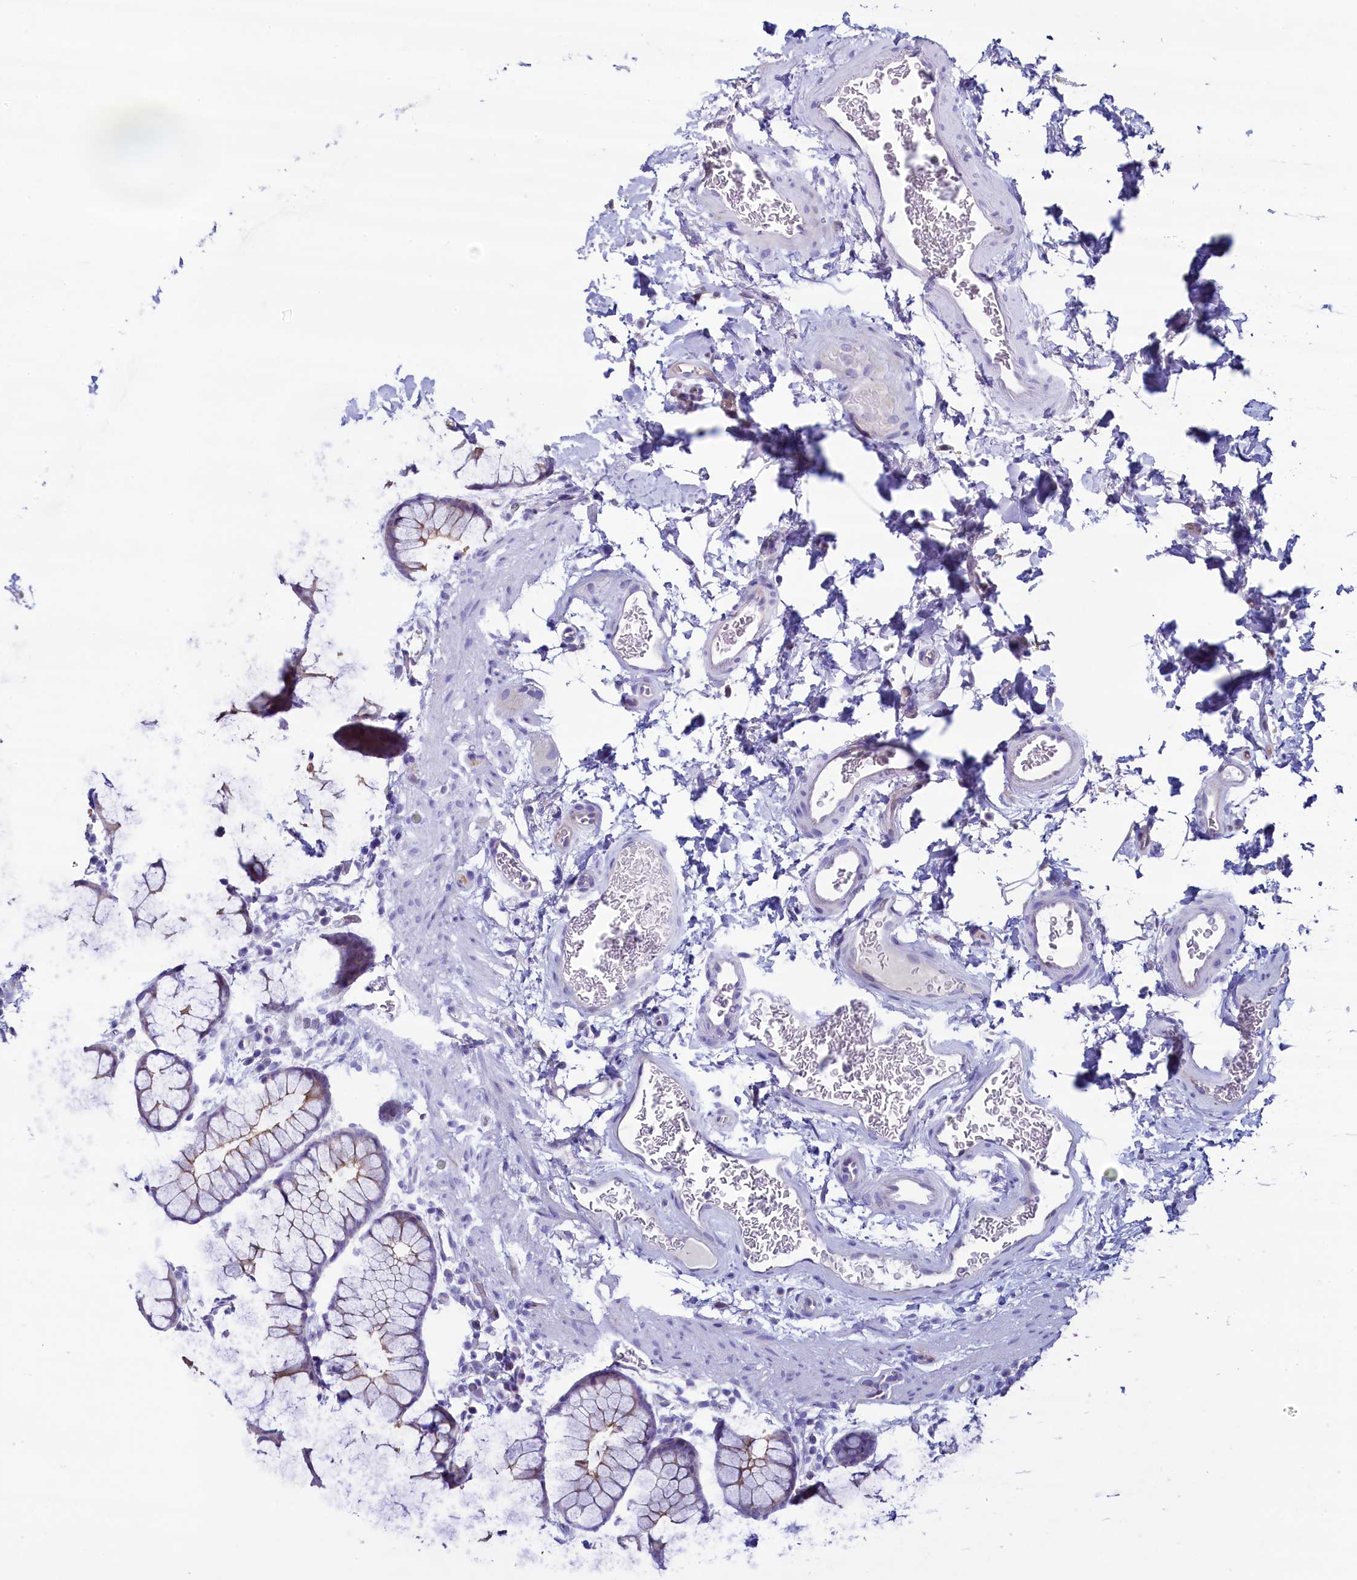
{"staining": {"intensity": "negative", "quantity": "none", "location": "none"}, "tissue": "colon", "cell_type": "Endothelial cells", "image_type": "normal", "snomed": [{"axis": "morphology", "description": "Normal tissue, NOS"}, {"axis": "topography", "description": "Colon"}], "caption": "Unremarkable colon was stained to show a protein in brown. There is no significant expression in endothelial cells. Nuclei are stained in blue.", "gene": "KRBOX5", "patient": {"sex": "female", "age": 82}}